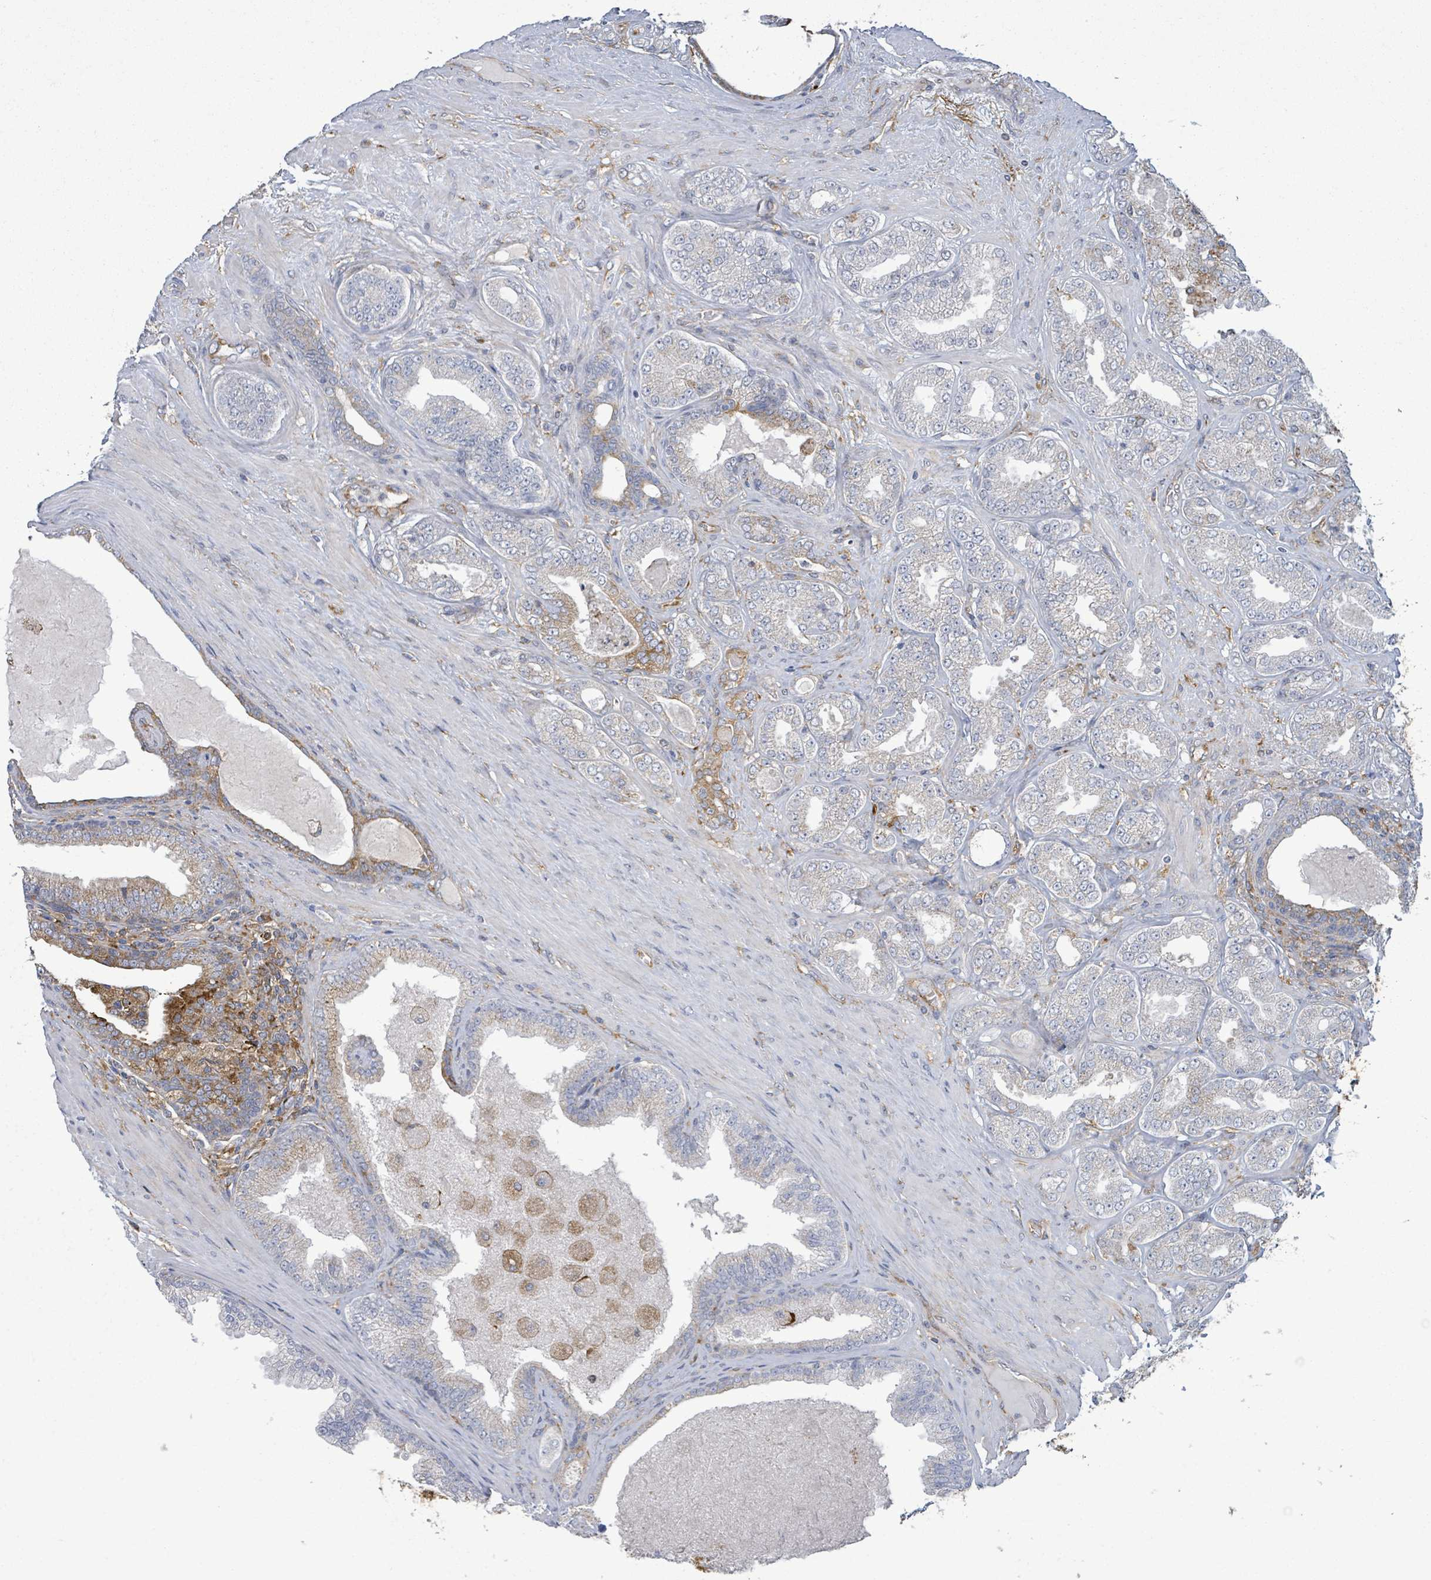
{"staining": {"intensity": "moderate", "quantity": "<25%", "location": "cytoplasmic/membranous"}, "tissue": "prostate cancer", "cell_type": "Tumor cells", "image_type": "cancer", "snomed": [{"axis": "morphology", "description": "Adenocarcinoma, Low grade"}, {"axis": "topography", "description": "Prostate"}], "caption": "Protein expression analysis of prostate cancer (low-grade adenocarcinoma) exhibits moderate cytoplasmic/membranous positivity in approximately <25% of tumor cells.", "gene": "EGFL7", "patient": {"sex": "male", "age": 63}}